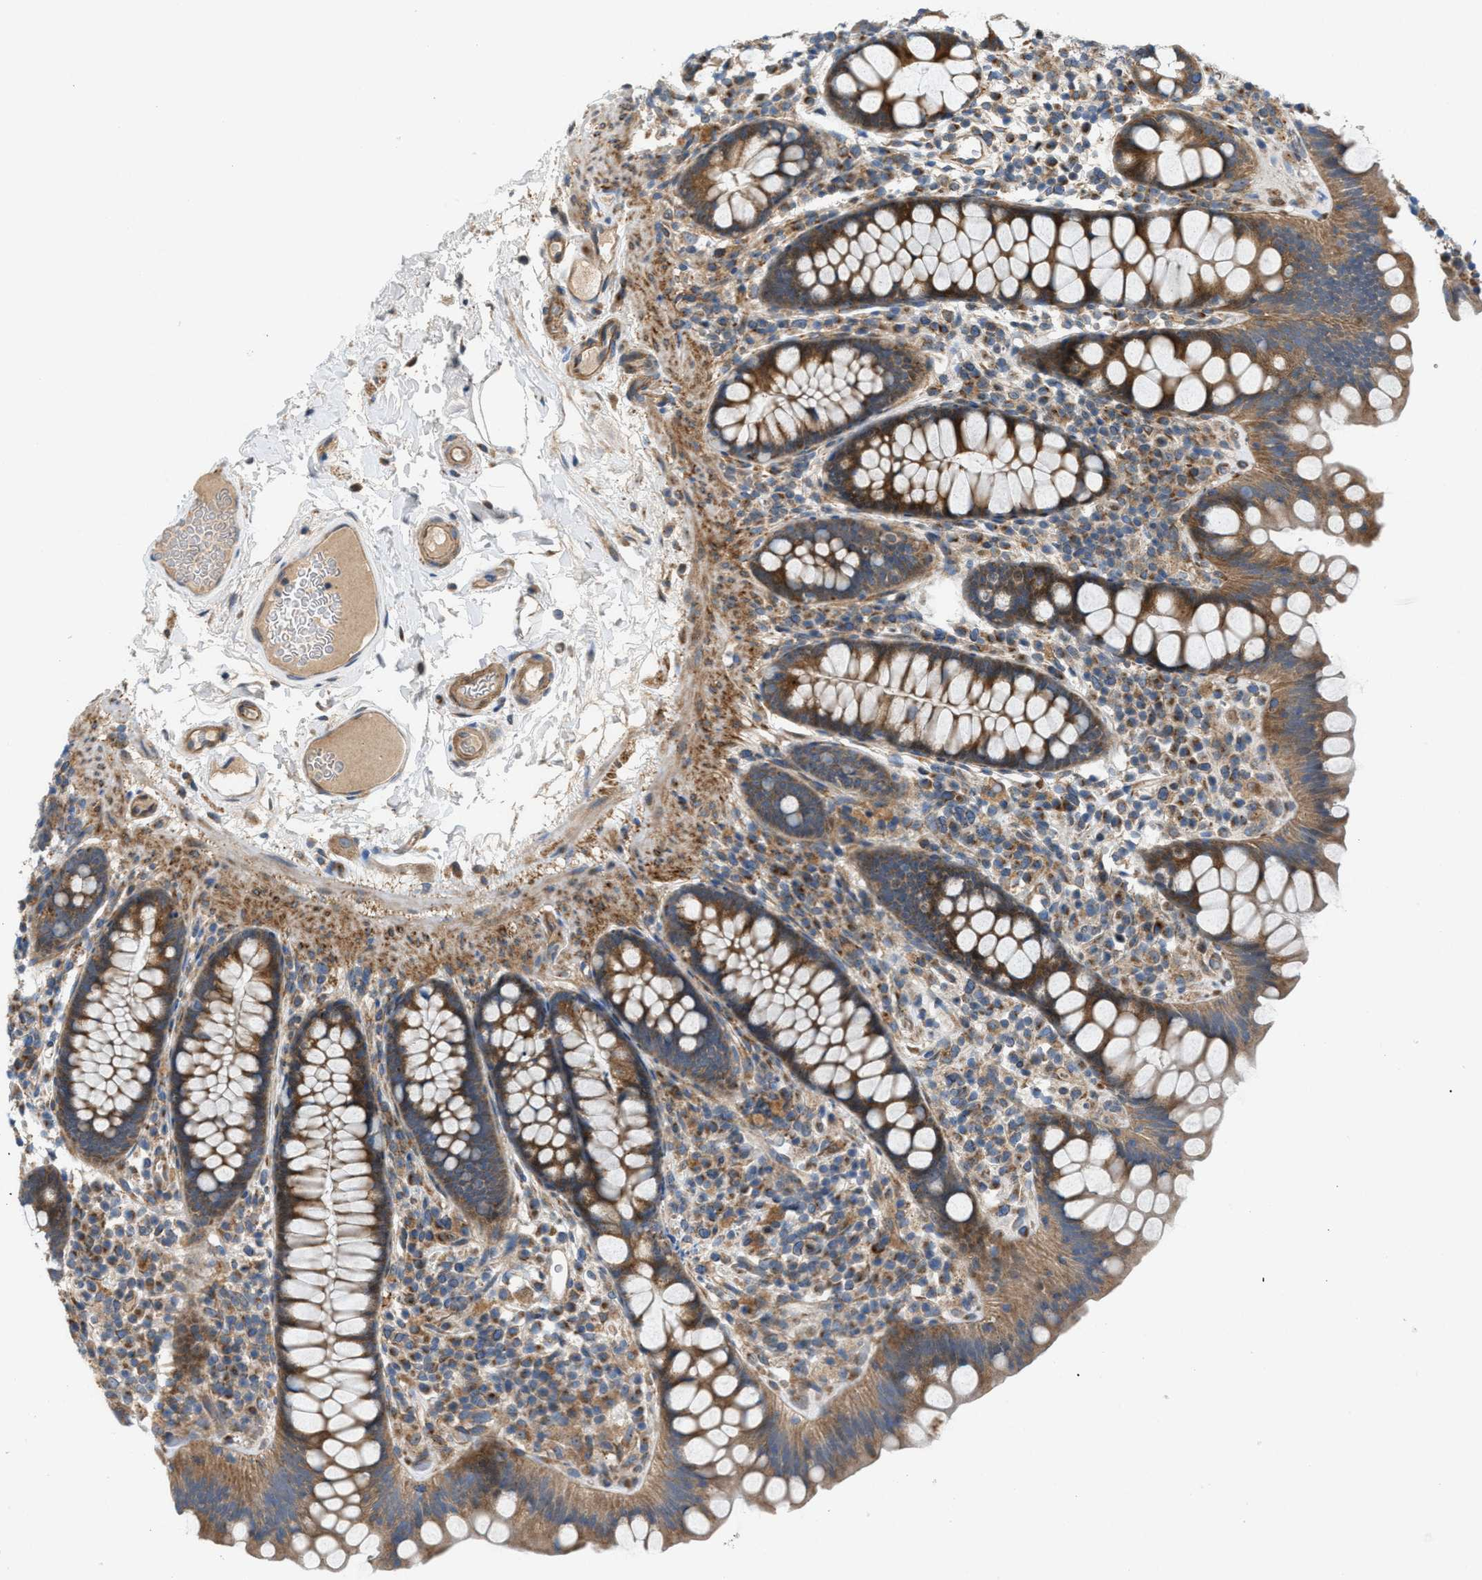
{"staining": {"intensity": "weak", "quantity": "25%-75%", "location": "cytoplasmic/membranous"}, "tissue": "colon", "cell_type": "Endothelial cells", "image_type": "normal", "snomed": [{"axis": "morphology", "description": "Normal tissue, NOS"}, {"axis": "topography", "description": "Colon"}], "caption": "Colon stained with immunohistochemistry (IHC) shows weak cytoplasmic/membranous staining in about 25%-75% of endothelial cells. (DAB (3,3'-diaminobenzidine) = brown stain, brightfield microscopy at high magnification).", "gene": "CYB5D1", "patient": {"sex": "female", "age": 80}}